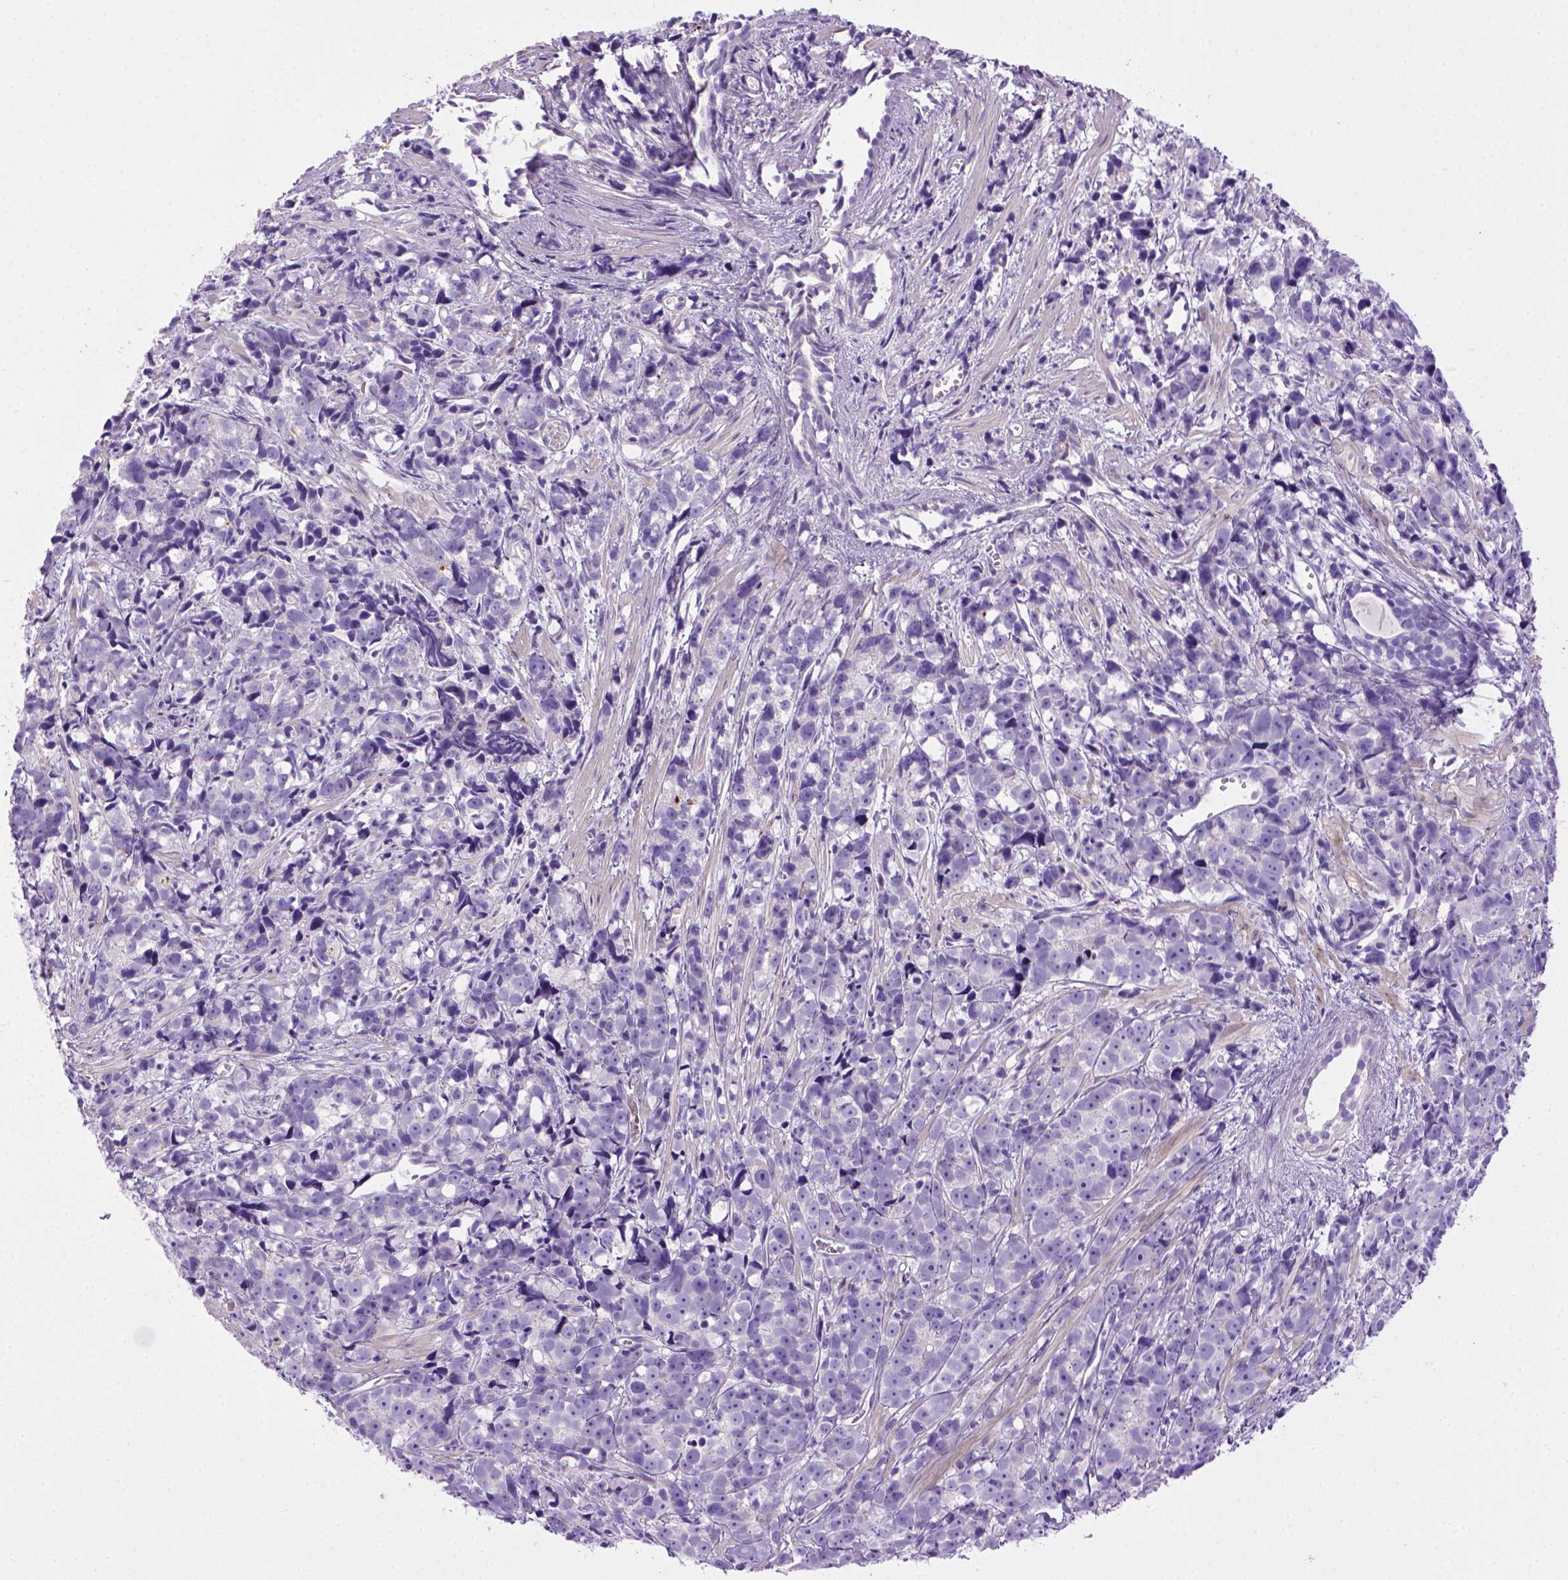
{"staining": {"intensity": "negative", "quantity": "none", "location": "none"}, "tissue": "prostate cancer", "cell_type": "Tumor cells", "image_type": "cancer", "snomed": [{"axis": "morphology", "description": "Adenocarcinoma, High grade"}, {"axis": "topography", "description": "Prostate"}], "caption": "A histopathology image of human prostate cancer is negative for staining in tumor cells.", "gene": "BAAT", "patient": {"sex": "male", "age": 77}}